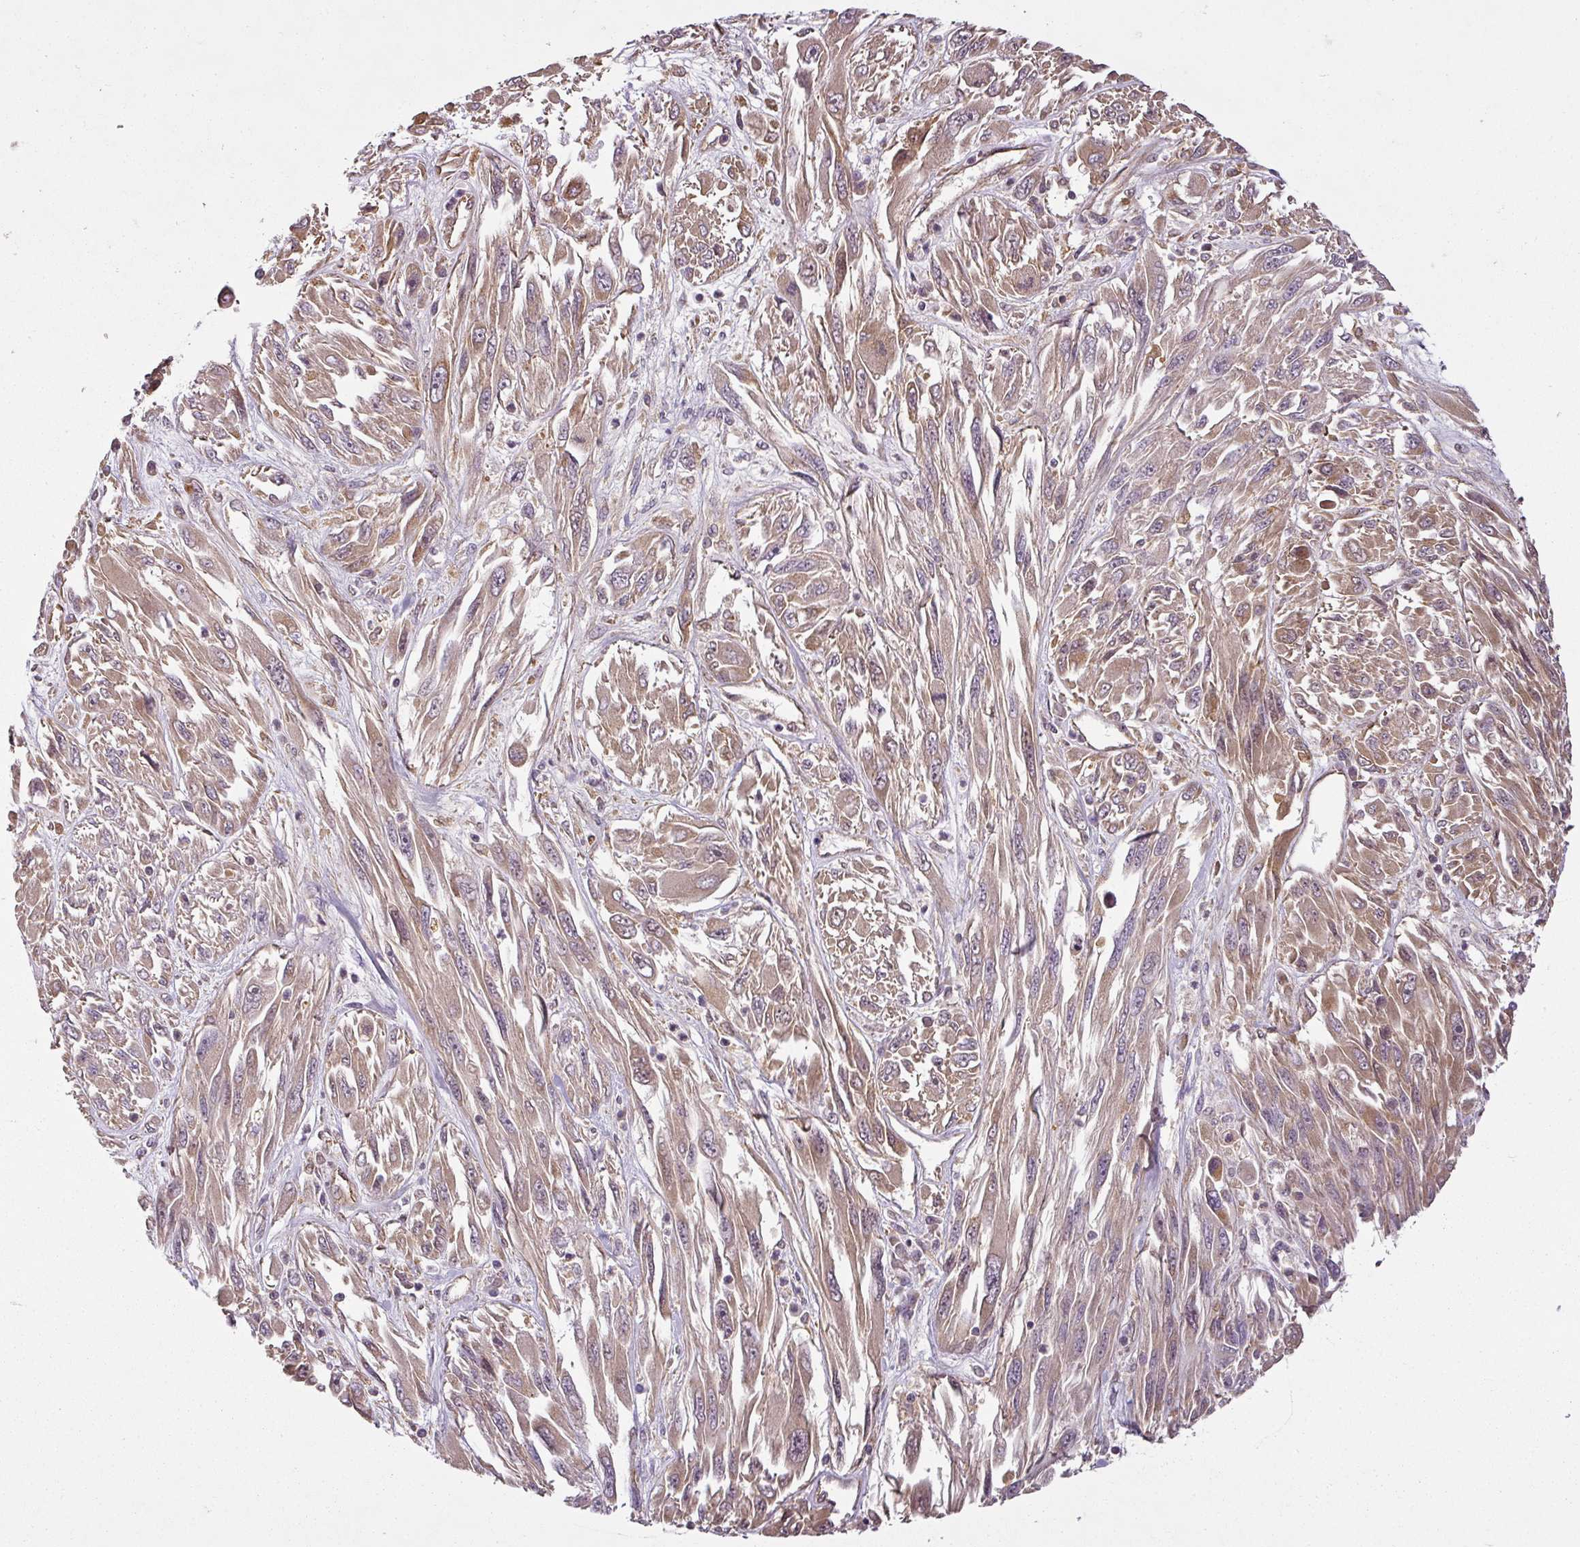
{"staining": {"intensity": "weak", "quantity": ">75%", "location": "cytoplasmic/membranous"}, "tissue": "melanoma", "cell_type": "Tumor cells", "image_type": "cancer", "snomed": [{"axis": "morphology", "description": "Malignant melanoma, NOS"}, {"axis": "topography", "description": "Skin"}], "caption": "Malignant melanoma stained with a brown dye displays weak cytoplasmic/membranous positive staining in approximately >75% of tumor cells.", "gene": "DIMT1", "patient": {"sex": "female", "age": 91}}